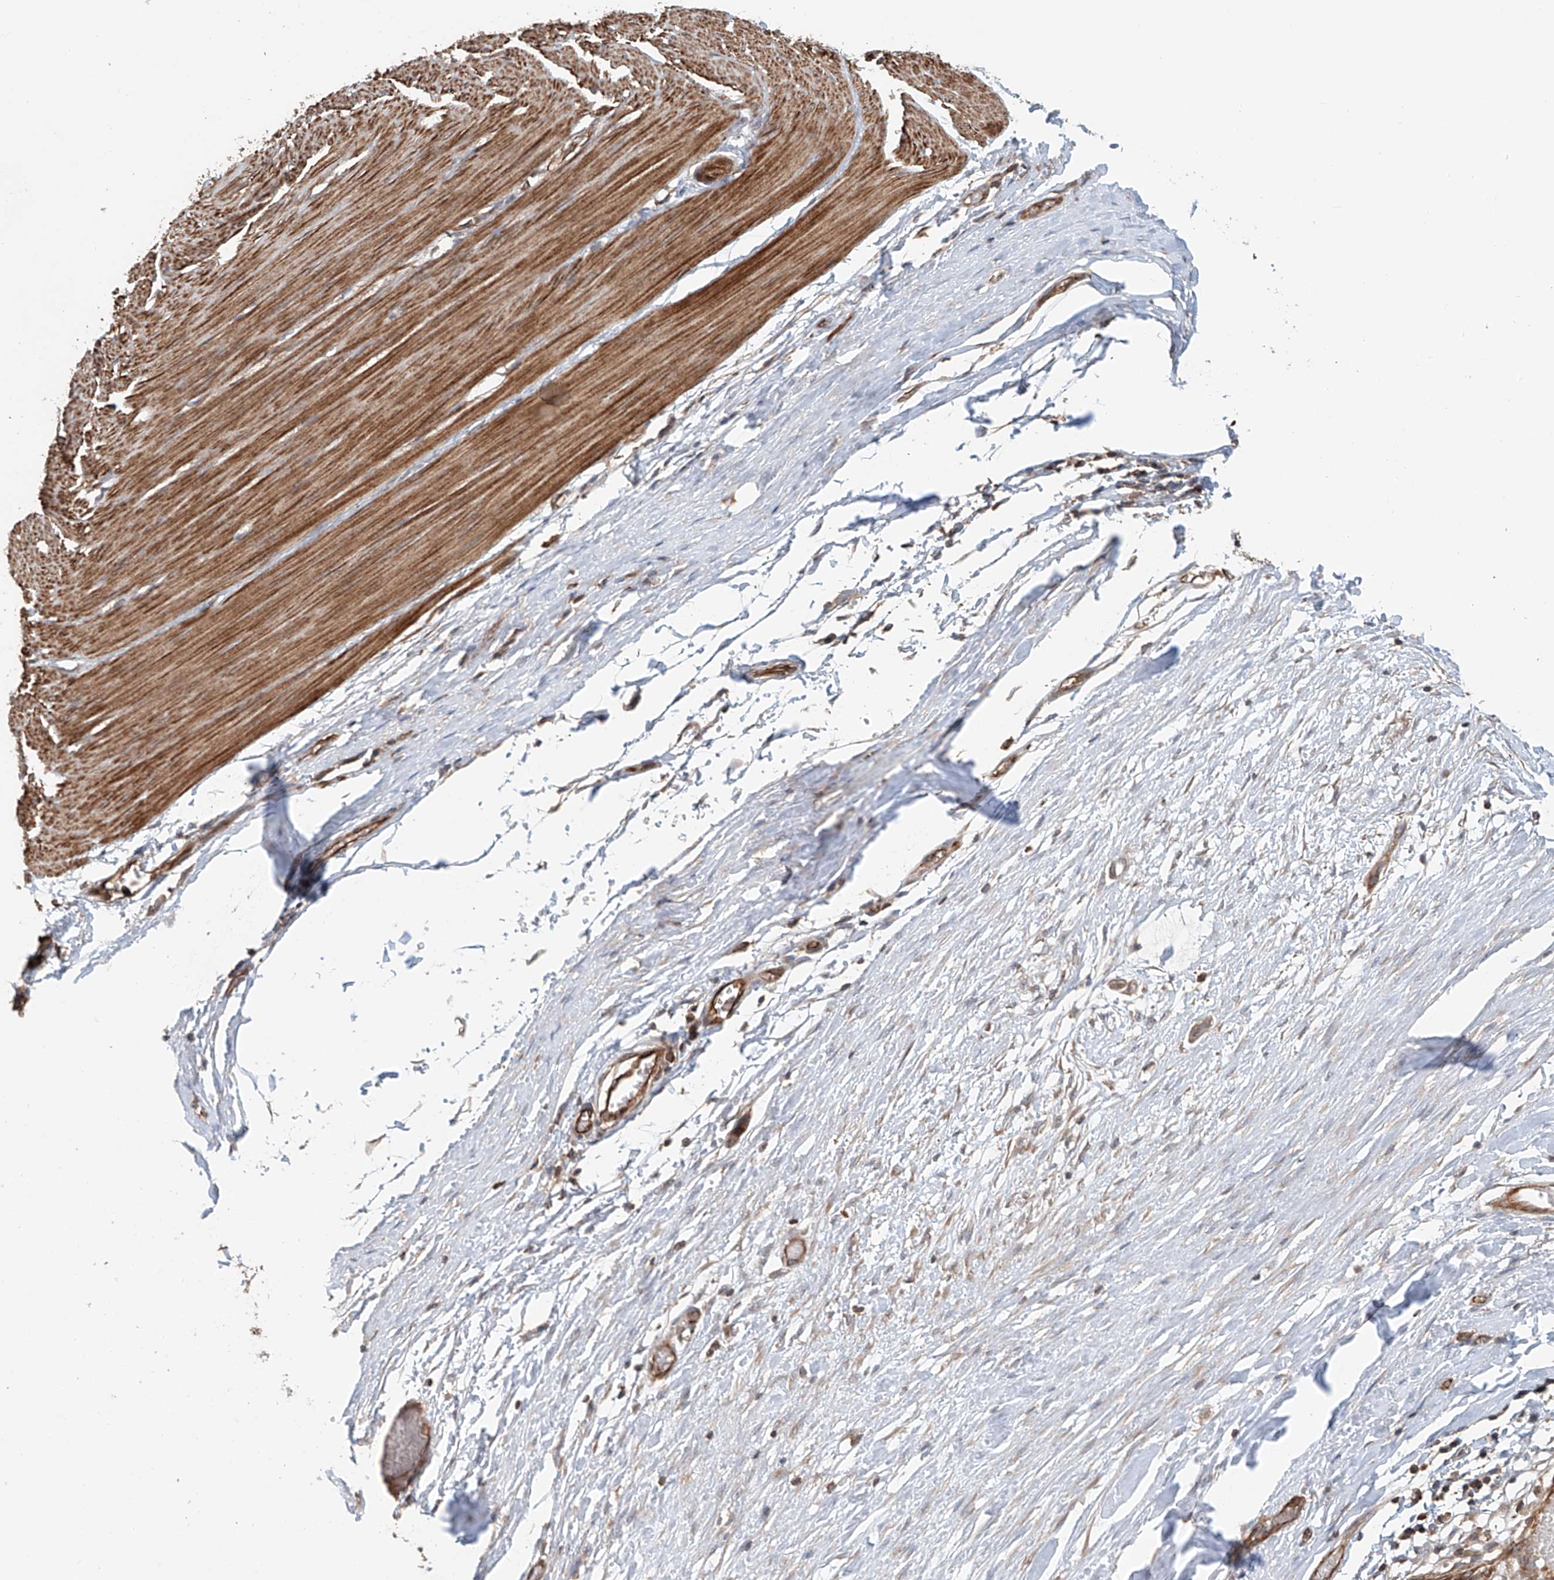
{"staining": {"intensity": "strong", "quantity": ">75%", "location": "cytoplasmic/membranous"}, "tissue": "smooth muscle", "cell_type": "Smooth muscle cells", "image_type": "normal", "snomed": [{"axis": "morphology", "description": "Normal tissue, NOS"}, {"axis": "morphology", "description": "Adenocarcinoma, NOS"}, {"axis": "topography", "description": "Colon"}, {"axis": "topography", "description": "Peripheral nerve tissue"}], "caption": "Immunohistochemical staining of normal smooth muscle displays >75% levels of strong cytoplasmic/membranous protein positivity in approximately >75% of smooth muscle cells. (DAB (3,3'-diaminobenzidine) IHC, brown staining for protein, blue staining for nuclei).", "gene": "FRYL", "patient": {"sex": "male", "age": 14}}